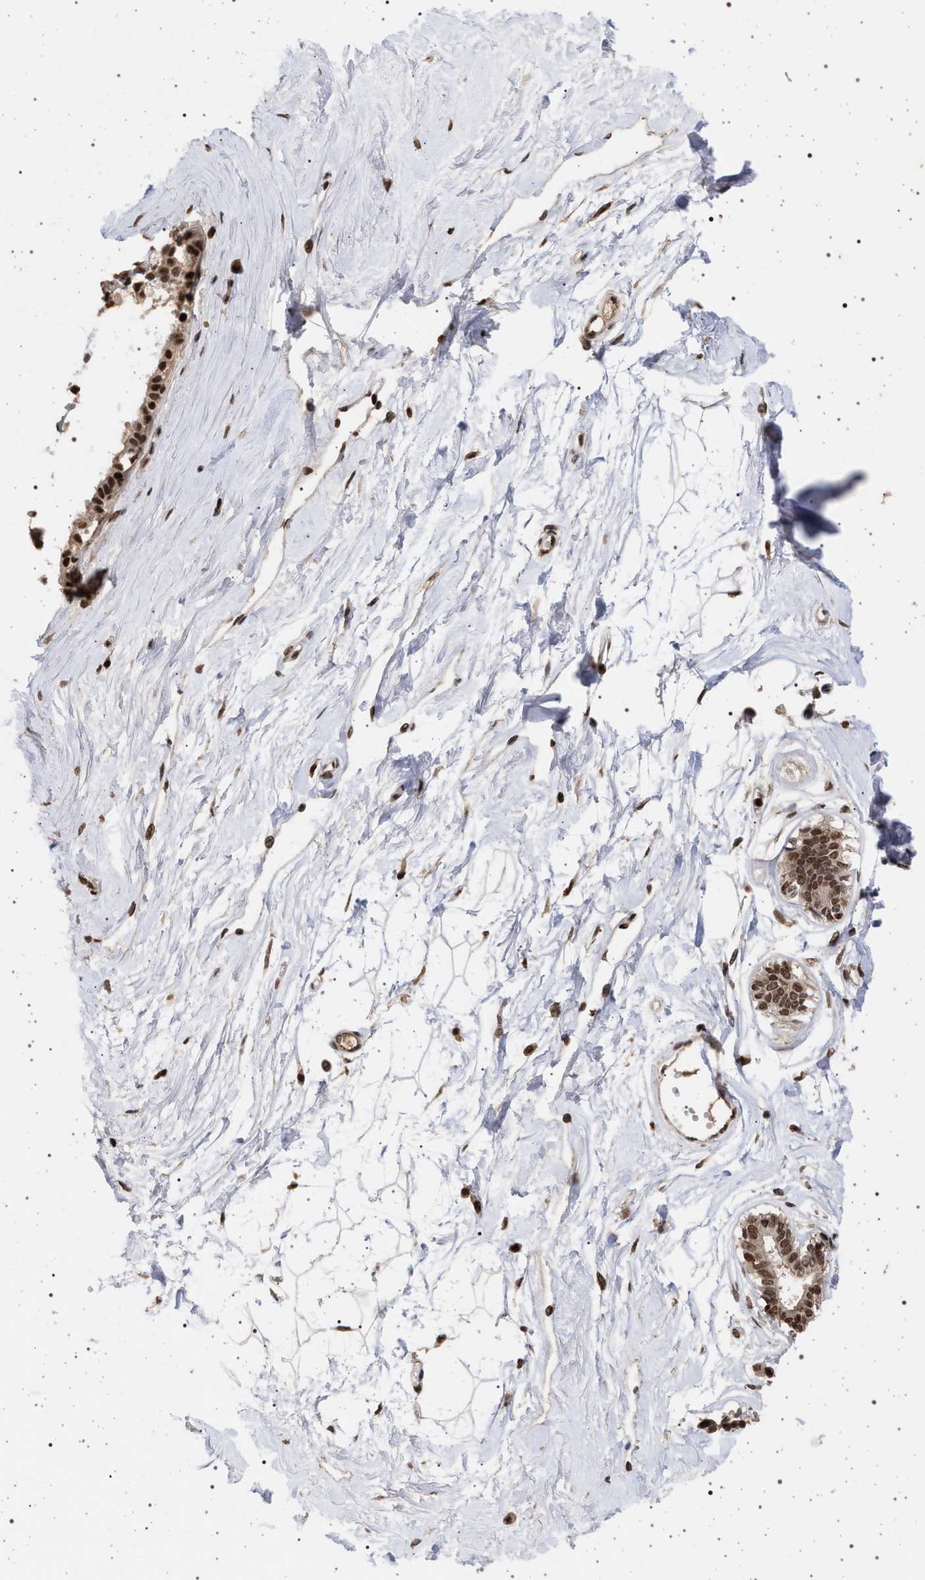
{"staining": {"intensity": "moderate", "quantity": ">75%", "location": "nuclear"}, "tissue": "breast", "cell_type": "Adipocytes", "image_type": "normal", "snomed": [{"axis": "morphology", "description": "Normal tissue, NOS"}, {"axis": "topography", "description": "Breast"}], "caption": "Protein staining shows moderate nuclear staining in approximately >75% of adipocytes in benign breast.", "gene": "PHF12", "patient": {"sex": "female", "age": 45}}